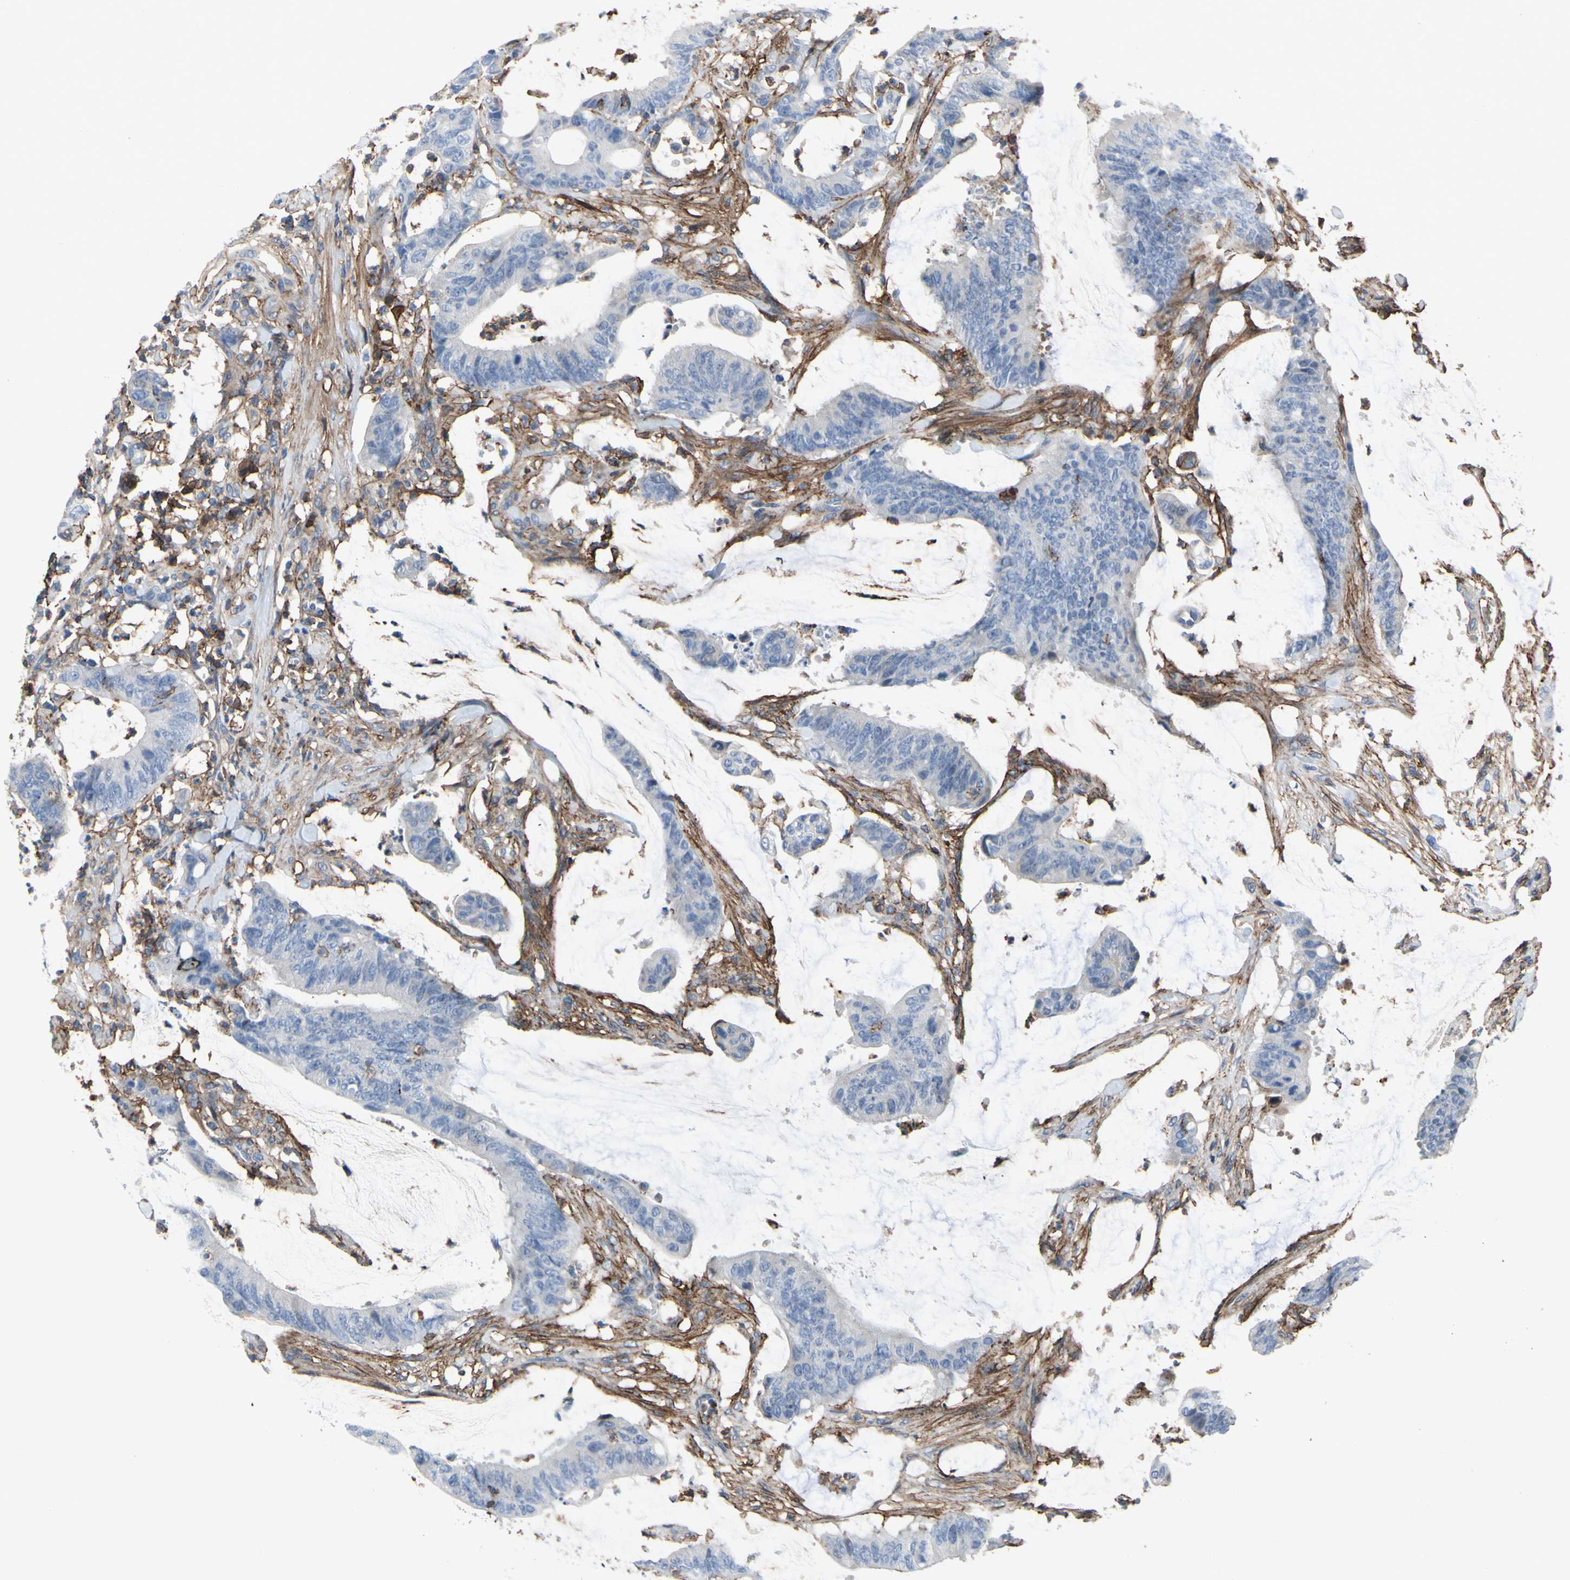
{"staining": {"intensity": "negative", "quantity": "none", "location": "none"}, "tissue": "colorectal cancer", "cell_type": "Tumor cells", "image_type": "cancer", "snomed": [{"axis": "morphology", "description": "Adenocarcinoma, NOS"}, {"axis": "topography", "description": "Rectum"}], "caption": "Human adenocarcinoma (colorectal) stained for a protein using IHC exhibits no positivity in tumor cells.", "gene": "ANXA6", "patient": {"sex": "female", "age": 66}}